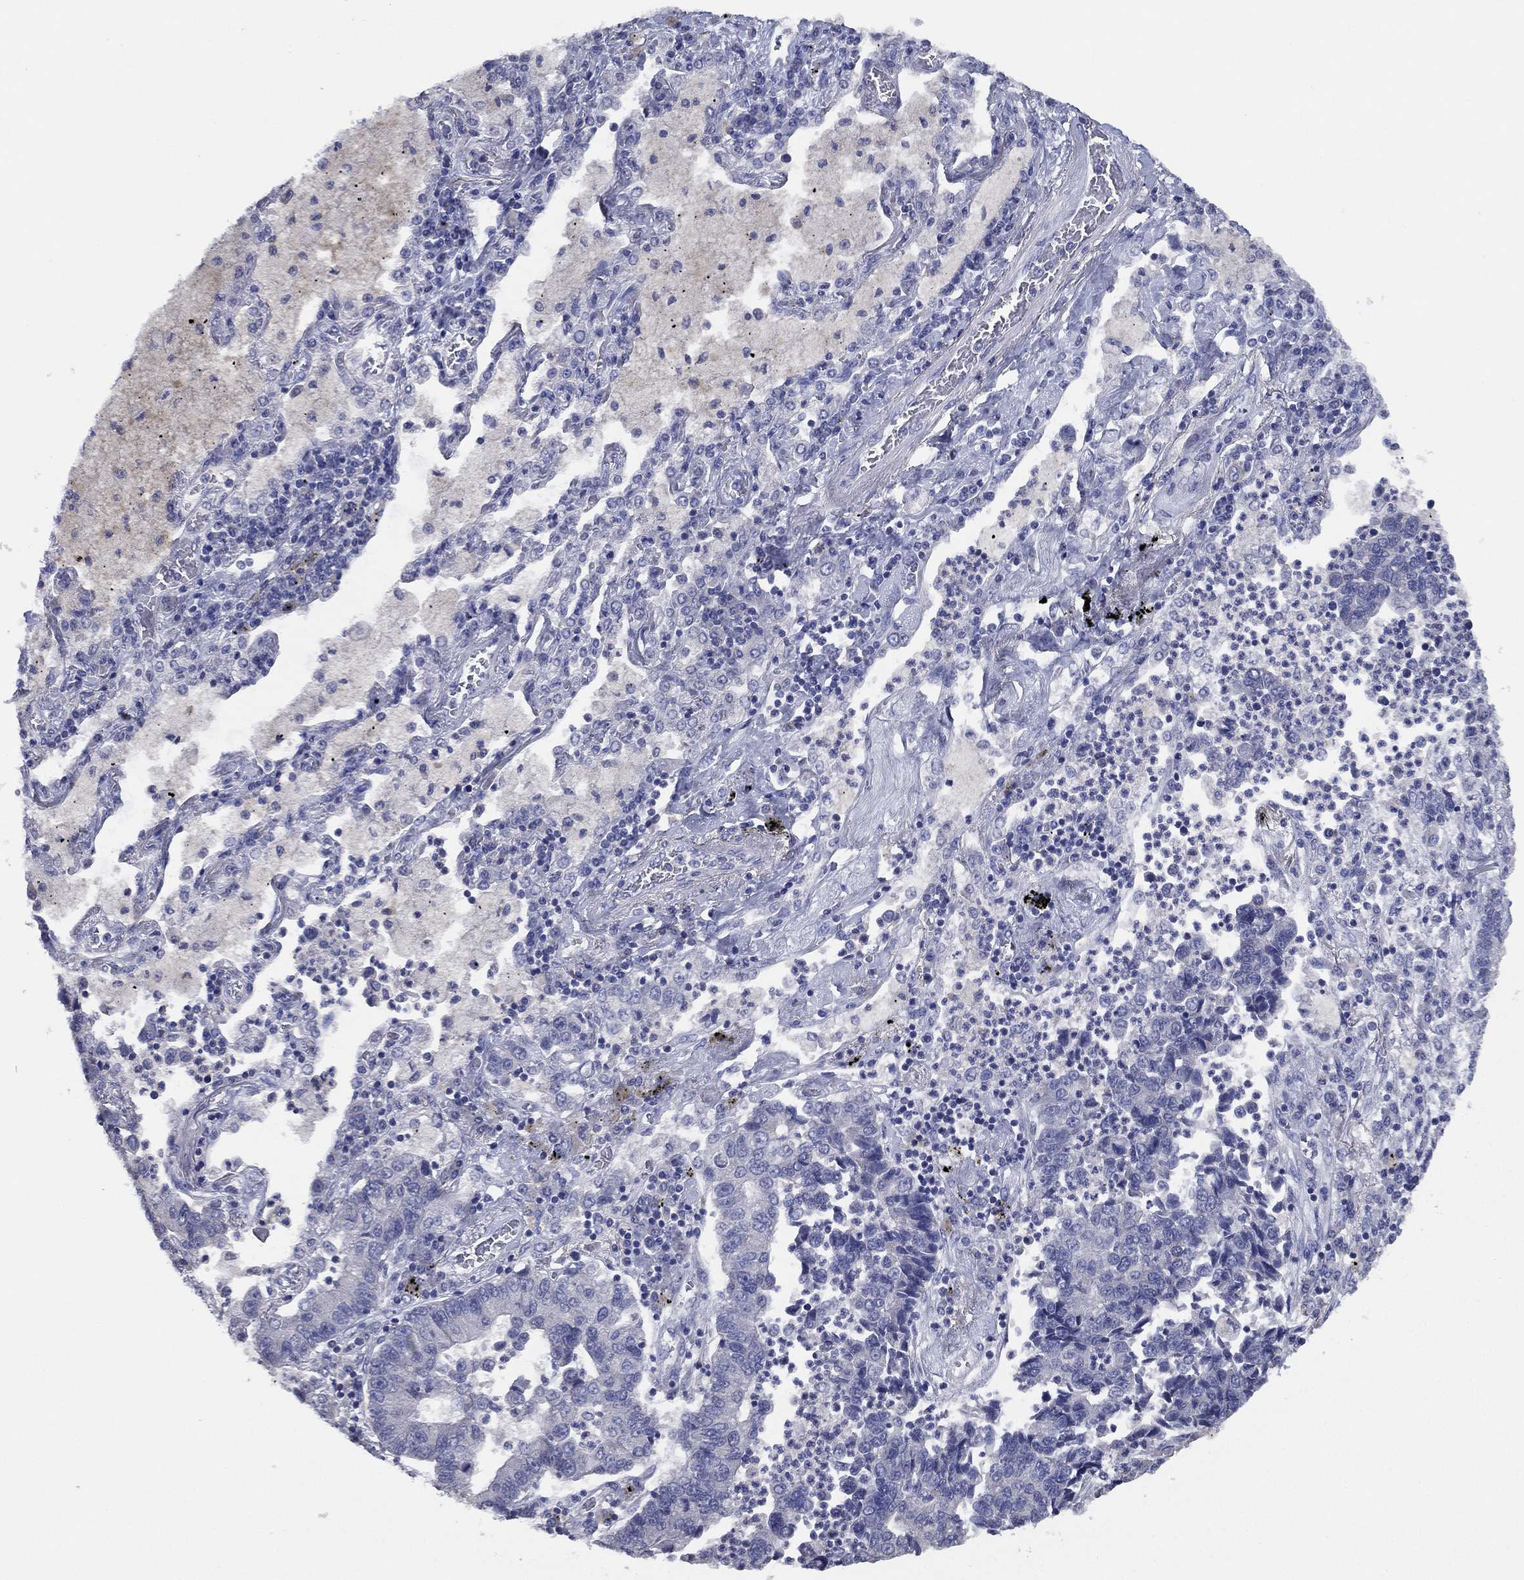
{"staining": {"intensity": "negative", "quantity": "none", "location": "none"}, "tissue": "lung cancer", "cell_type": "Tumor cells", "image_type": "cancer", "snomed": [{"axis": "morphology", "description": "Adenocarcinoma, NOS"}, {"axis": "topography", "description": "Lung"}], "caption": "A high-resolution photomicrograph shows IHC staining of adenocarcinoma (lung), which demonstrates no significant positivity in tumor cells.", "gene": "TFAP2A", "patient": {"sex": "female", "age": 57}}